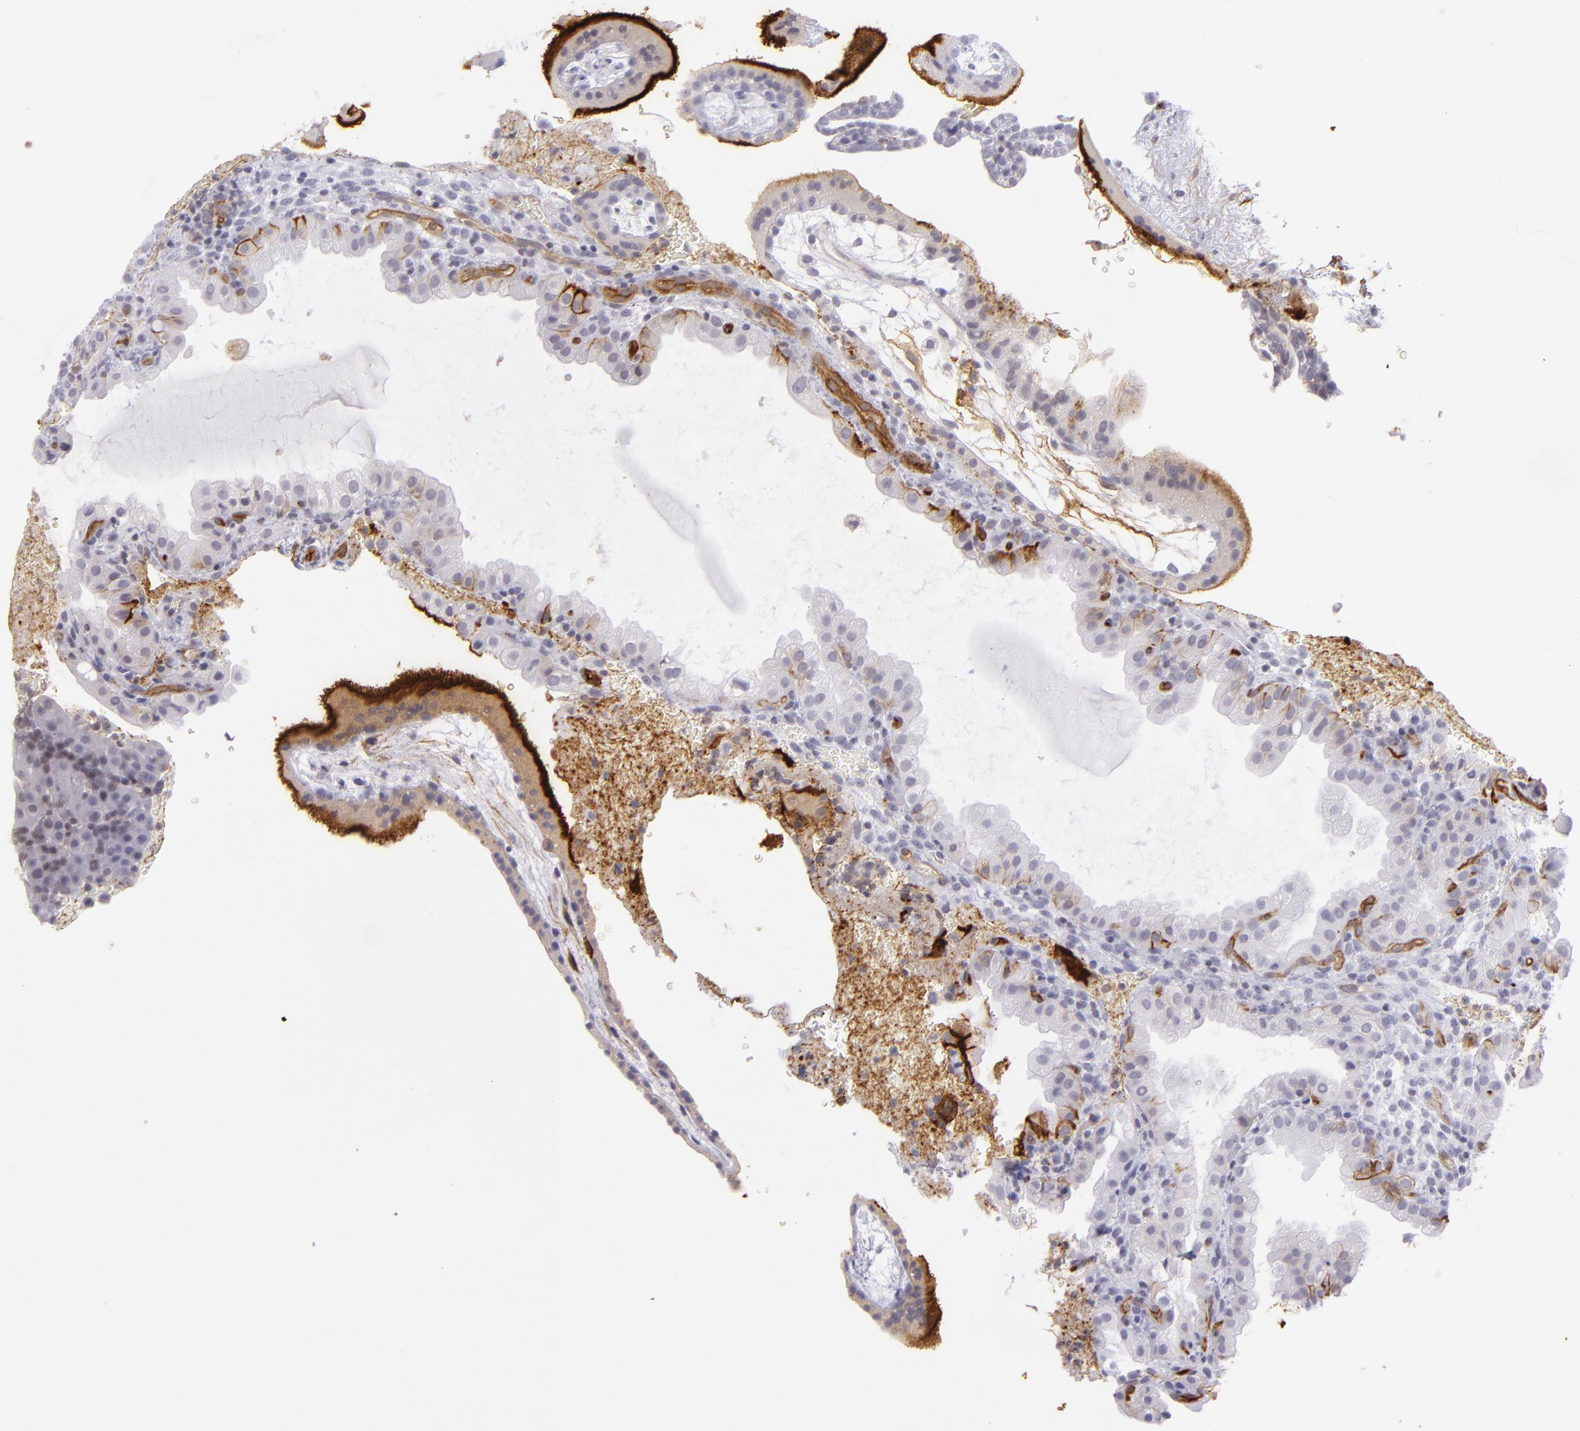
{"staining": {"intensity": "negative", "quantity": "none", "location": "none"}, "tissue": "placenta", "cell_type": "Decidual cells", "image_type": "normal", "snomed": [{"axis": "morphology", "description": "Normal tissue, NOS"}, {"axis": "topography", "description": "Placenta"}], "caption": "This photomicrograph is of normal placenta stained with IHC to label a protein in brown with the nuclei are counter-stained blue. There is no staining in decidual cells.", "gene": "THBD", "patient": {"sex": "female", "age": 19}}